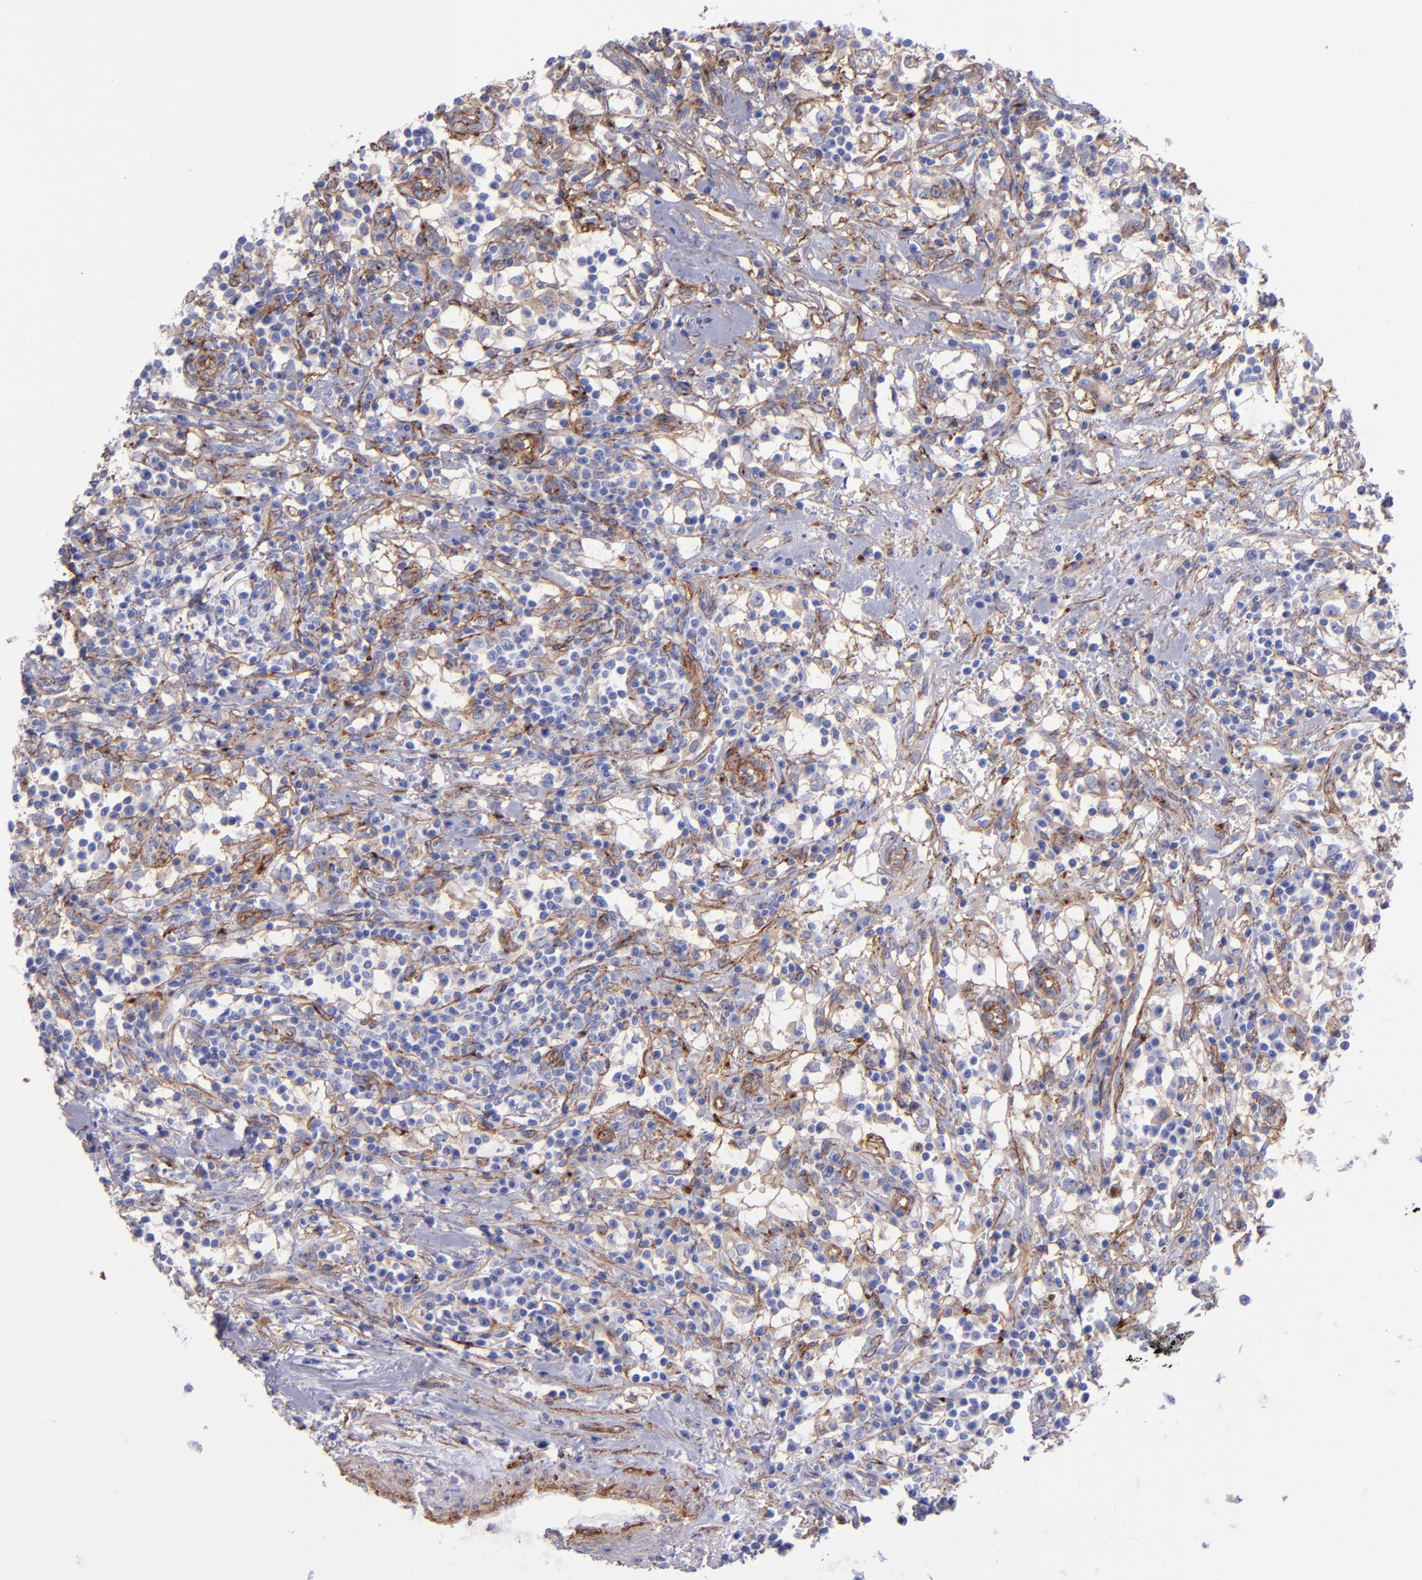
{"staining": {"intensity": "weak", "quantity": "<25%", "location": "cytoplasmic/membranous"}, "tissue": "renal cancer", "cell_type": "Tumor cells", "image_type": "cancer", "snomed": [{"axis": "morphology", "description": "Adenocarcinoma, NOS"}, {"axis": "topography", "description": "Kidney"}], "caption": "Immunohistochemistry (IHC) of renal cancer (adenocarcinoma) demonstrates no expression in tumor cells.", "gene": "ITGAV", "patient": {"sex": "male", "age": 82}}